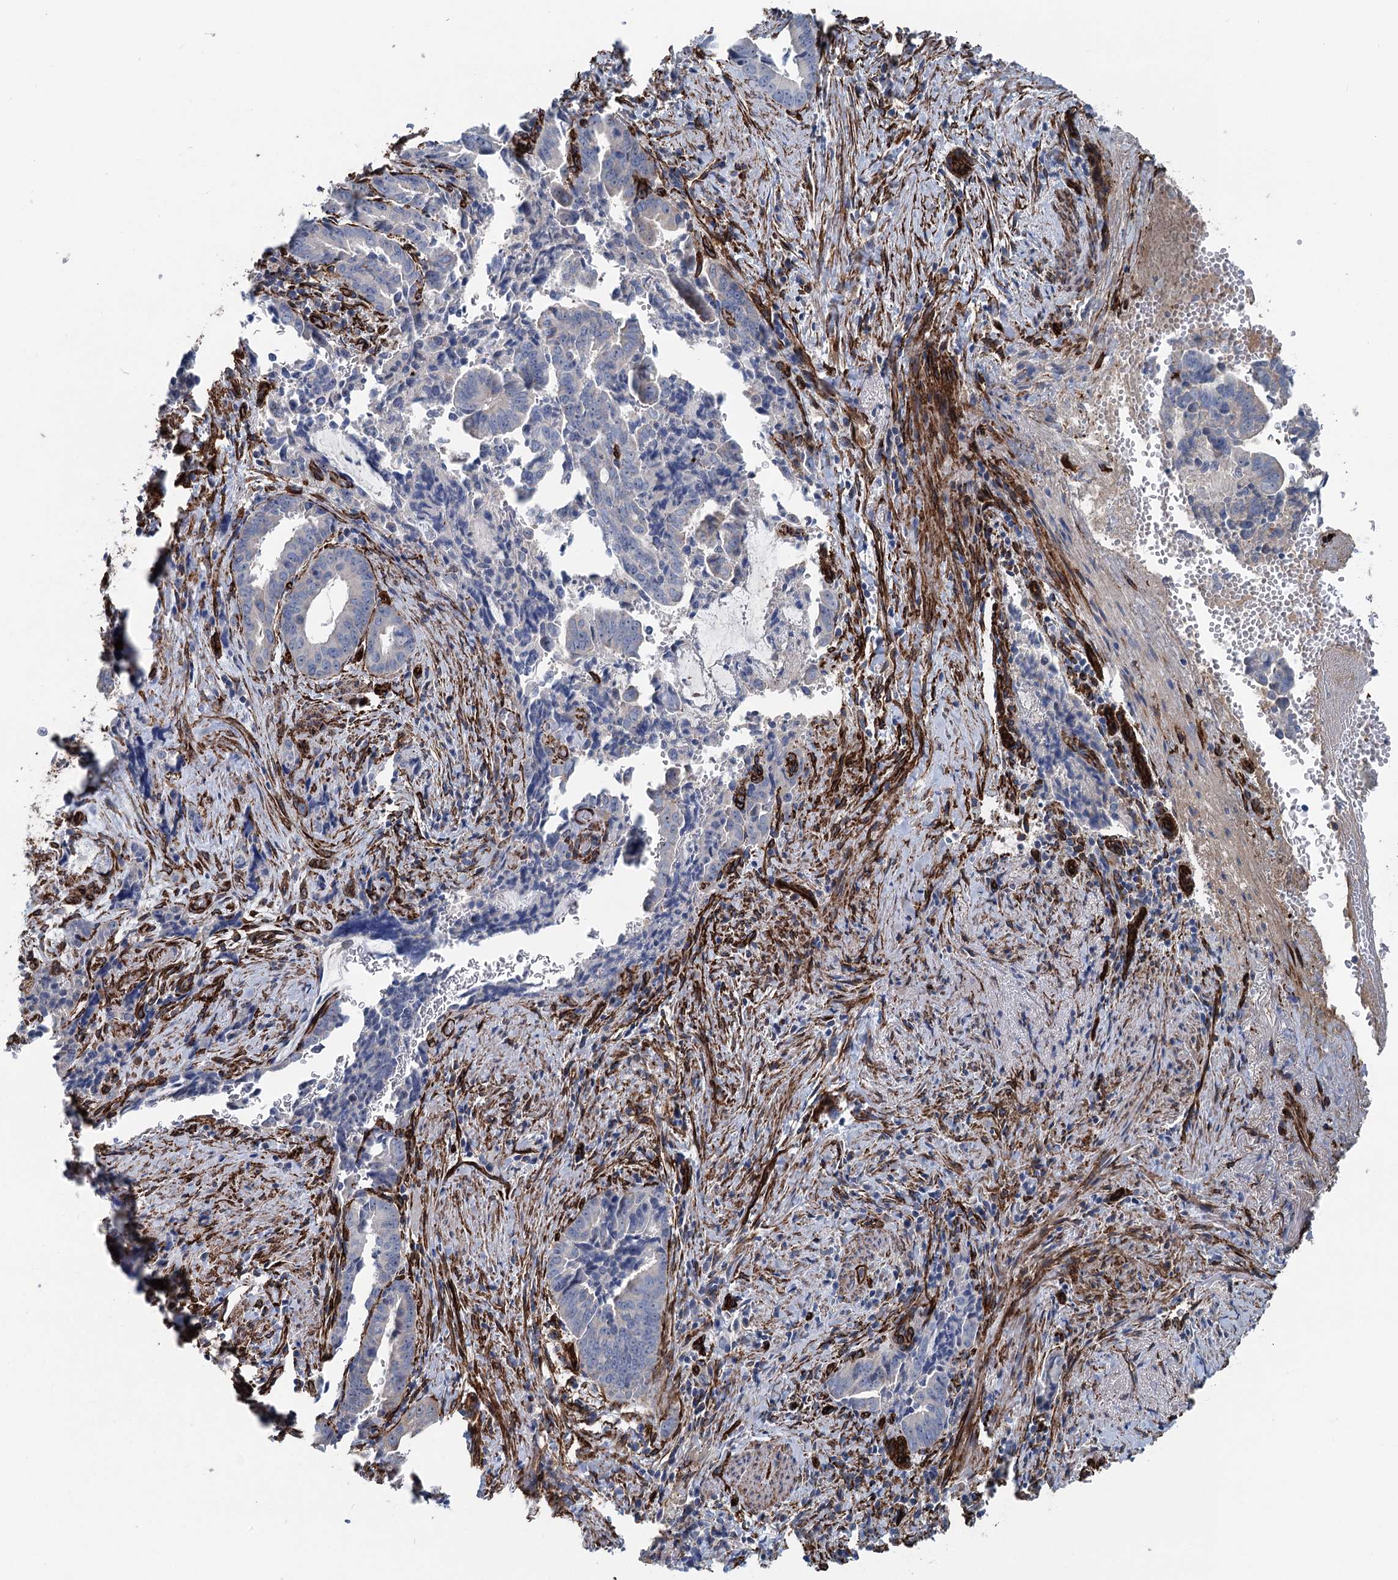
{"staining": {"intensity": "negative", "quantity": "none", "location": "none"}, "tissue": "pancreatic cancer", "cell_type": "Tumor cells", "image_type": "cancer", "snomed": [{"axis": "morphology", "description": "Adenocarcinoma, NOS"}, {"axis": "topography", "description": "Pancreas"}], "caption": "Immunohistochemistry micrograph of pancreatic cancer (adenocarcinoma) stained for a protein (brown), which demonstrates no expression in tumor cells. Brightfield microscopy of immunohistochemistry (IHC) stained with DAB (brown) and hematoxylin (blue), captured at high magnification.", "gene": "IQSEC1", "patient": {"sex": "female", "age": 63}}